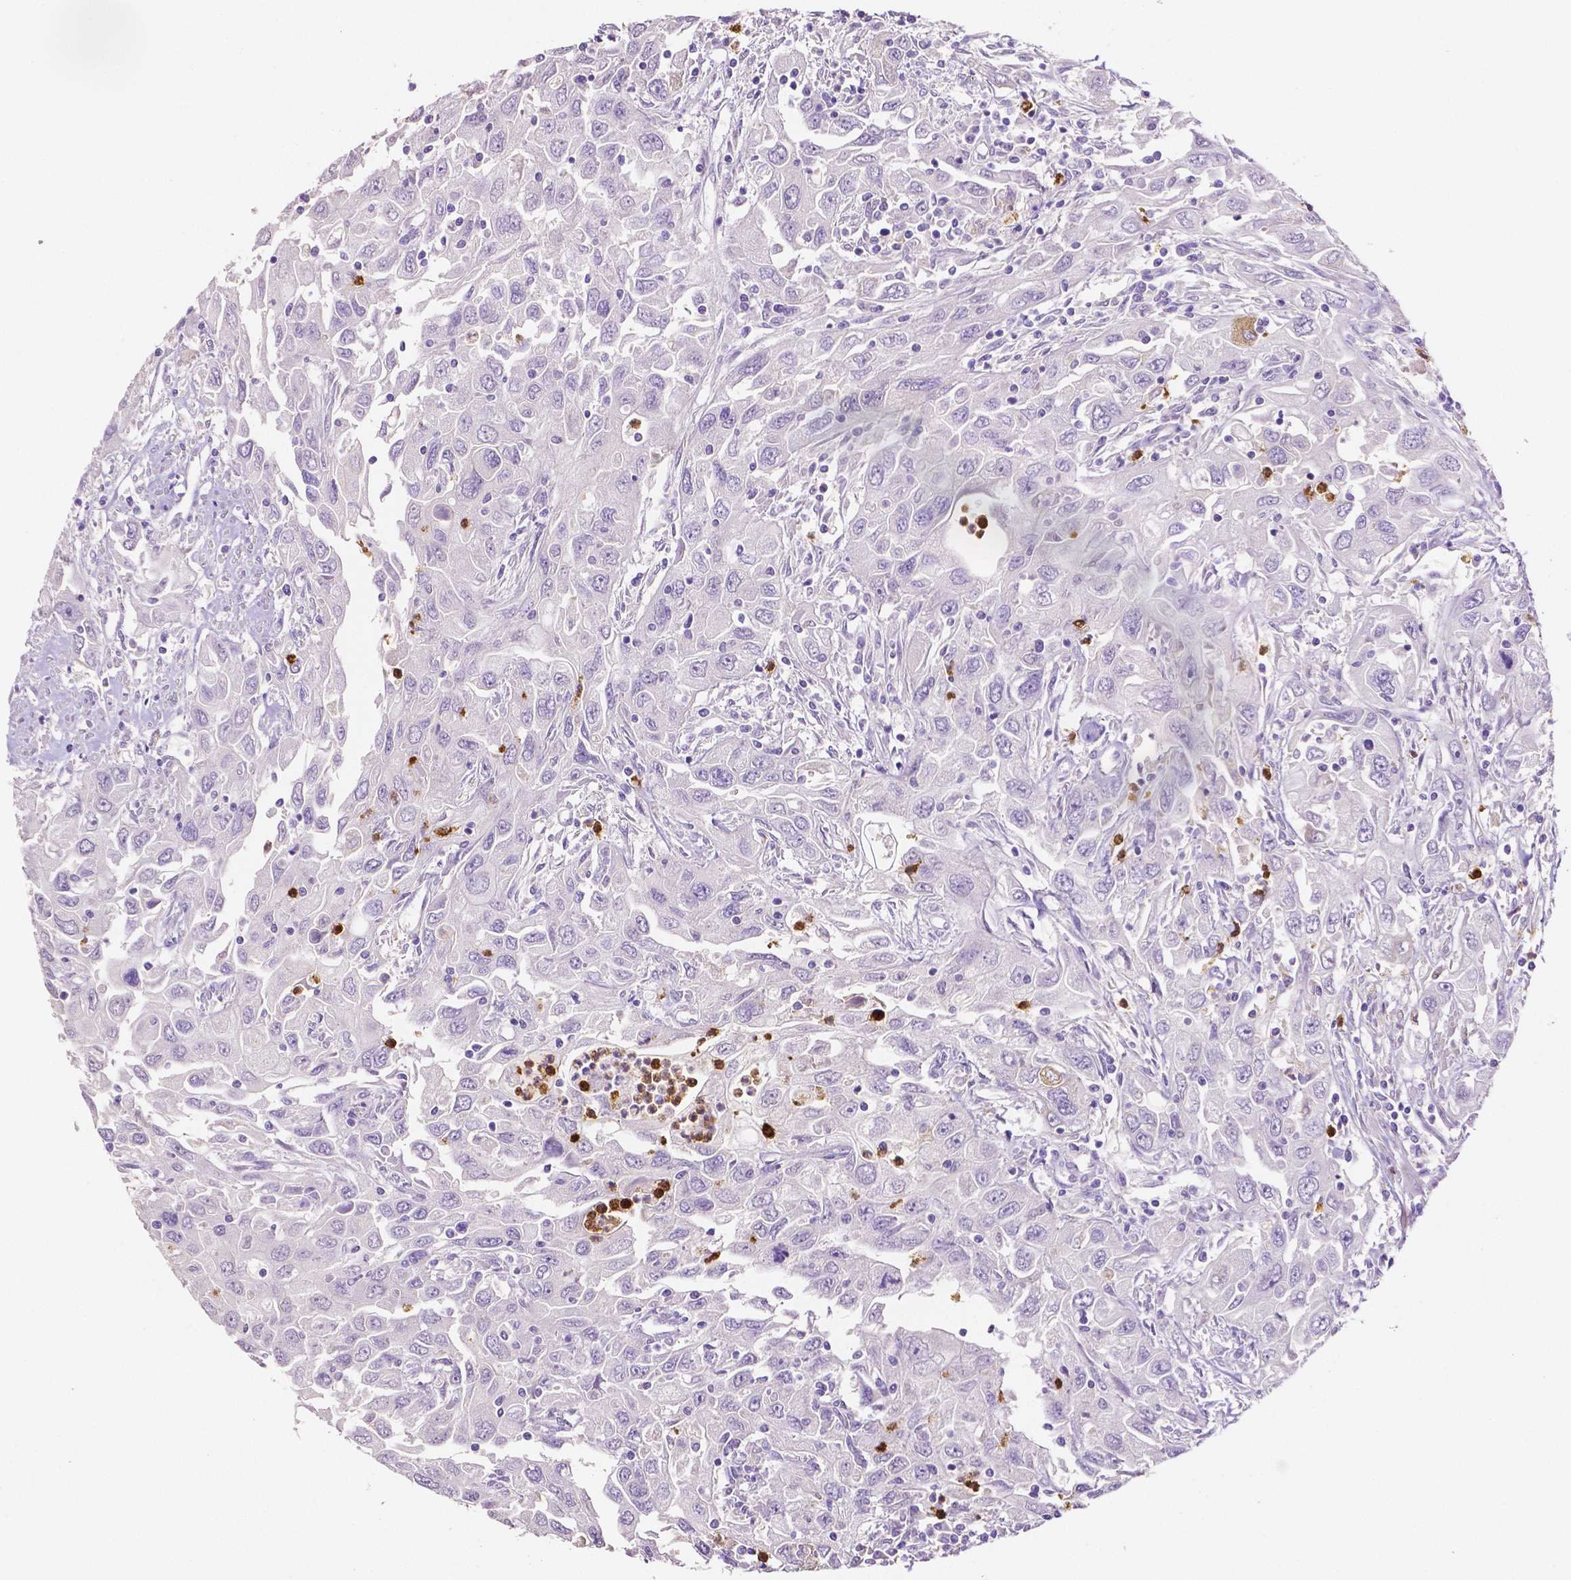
{"staining": {"intensity": "negative", "quantity": "none", "location": "none"}, "tissue": "urothelial cancer", "cell_type": "Tumor cells", "image_type": "cancer", "snomed": [{"axis": "morphology", "description": "Urothelial carcinoma, High grade"}, {"axis": "topography", "description": "Urinary bladder"}], "caption": "IHC of human high-grade urothelial carcinoma shows no expression in tumor cells.", "gene": "MMP9", "patient": {"sex": "male", "age": 76}}